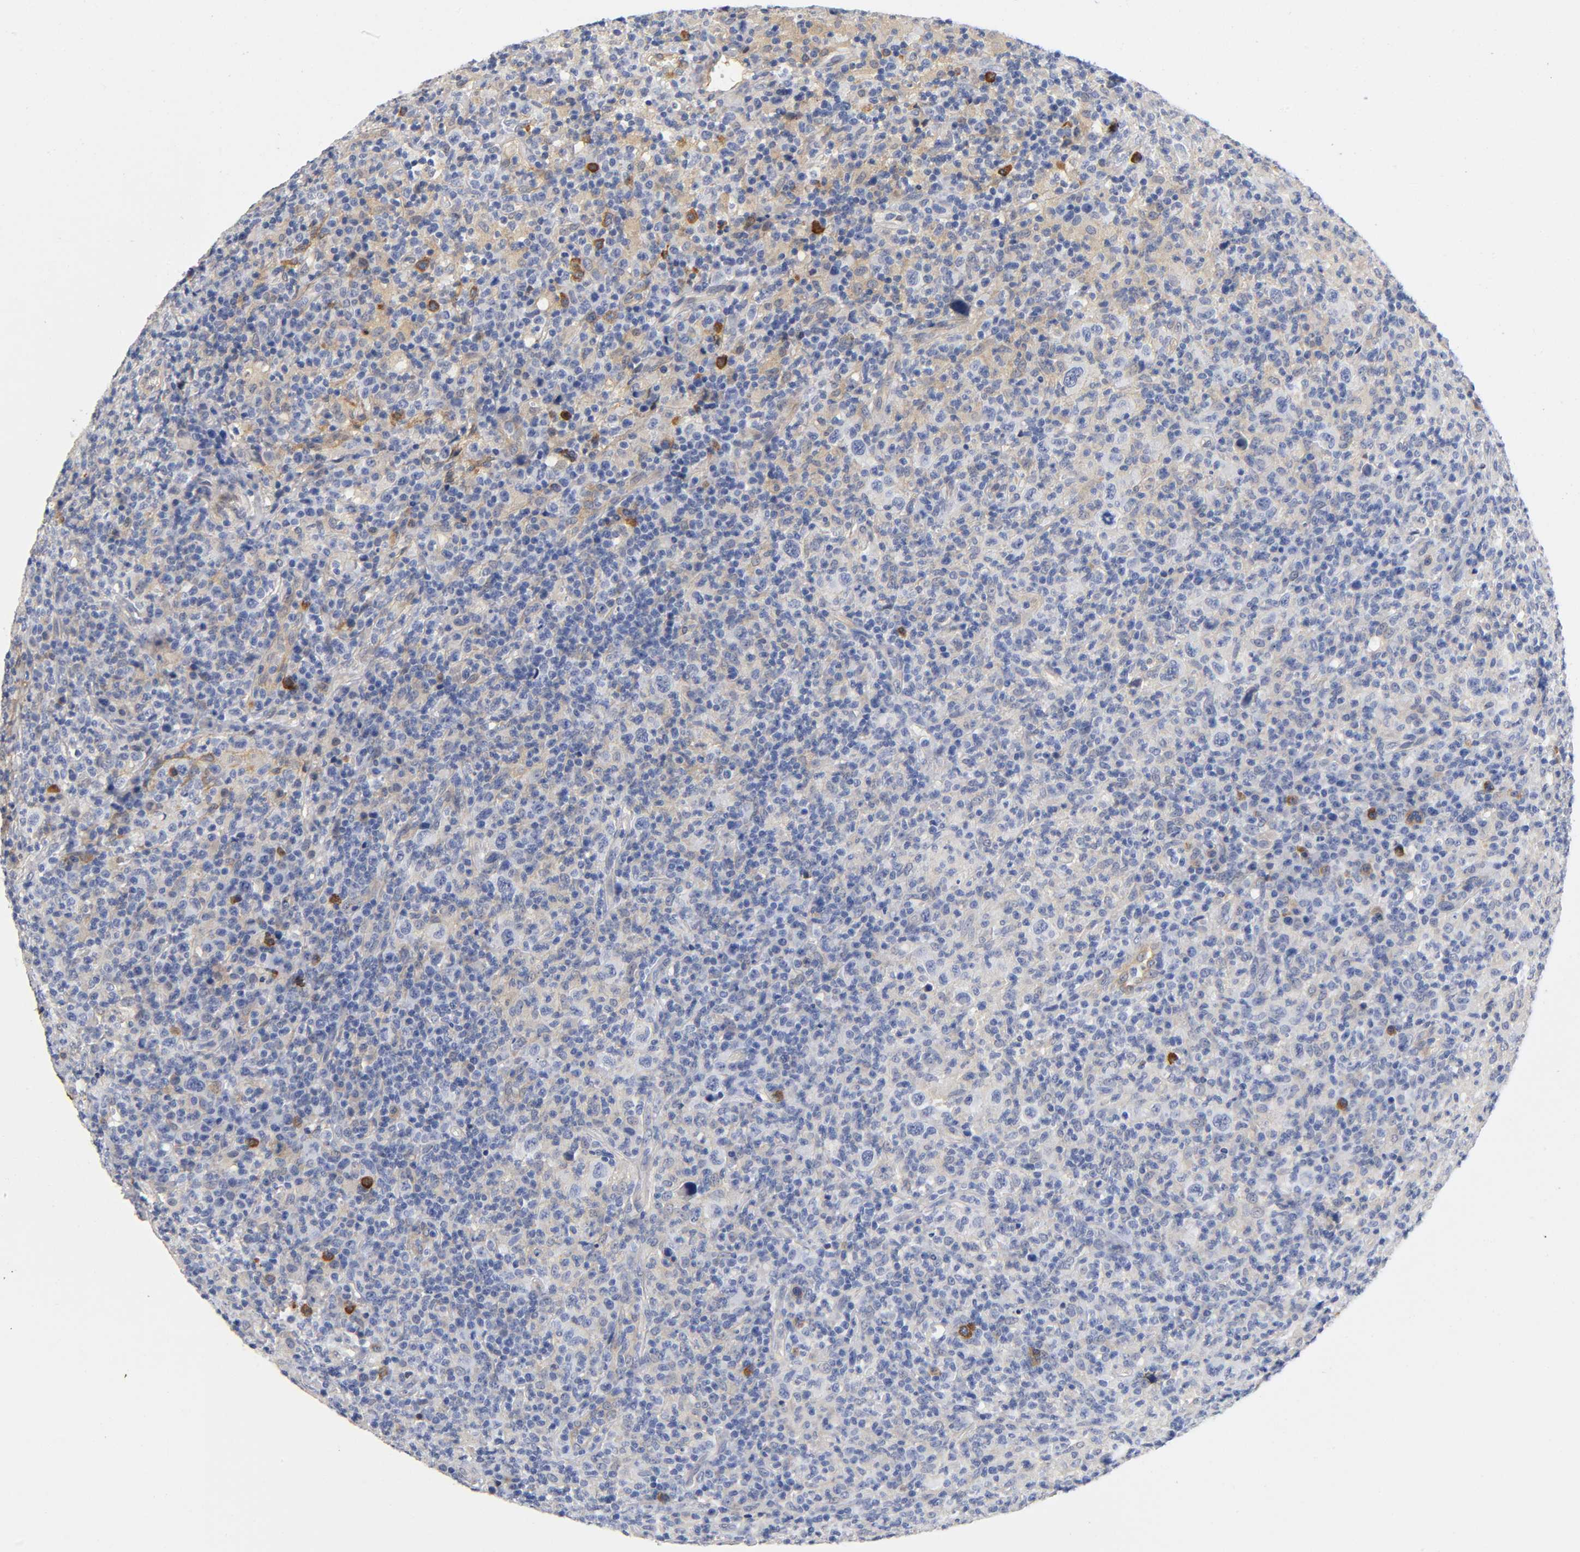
{"staining": {"intensity": "moderate", "quantity": "<25%", "location": "cytoplasmic/membranous"}, "tissue": "lymphoma", "cell_type": "Tumor cells", "image_type": "cancer", "snomed": [{"axis": "morphology", "description": "Hodgkin's disease, NOS"}, {"axis": "topography", "description": "Lymph node"}], "caption": "Protein expression analysis of lymphoma shows moderate cytoplasmic/membranous staining in about <25% of tumor cells.", "gene": "TNC", "patient": {"sex": "male", "age": 65}}